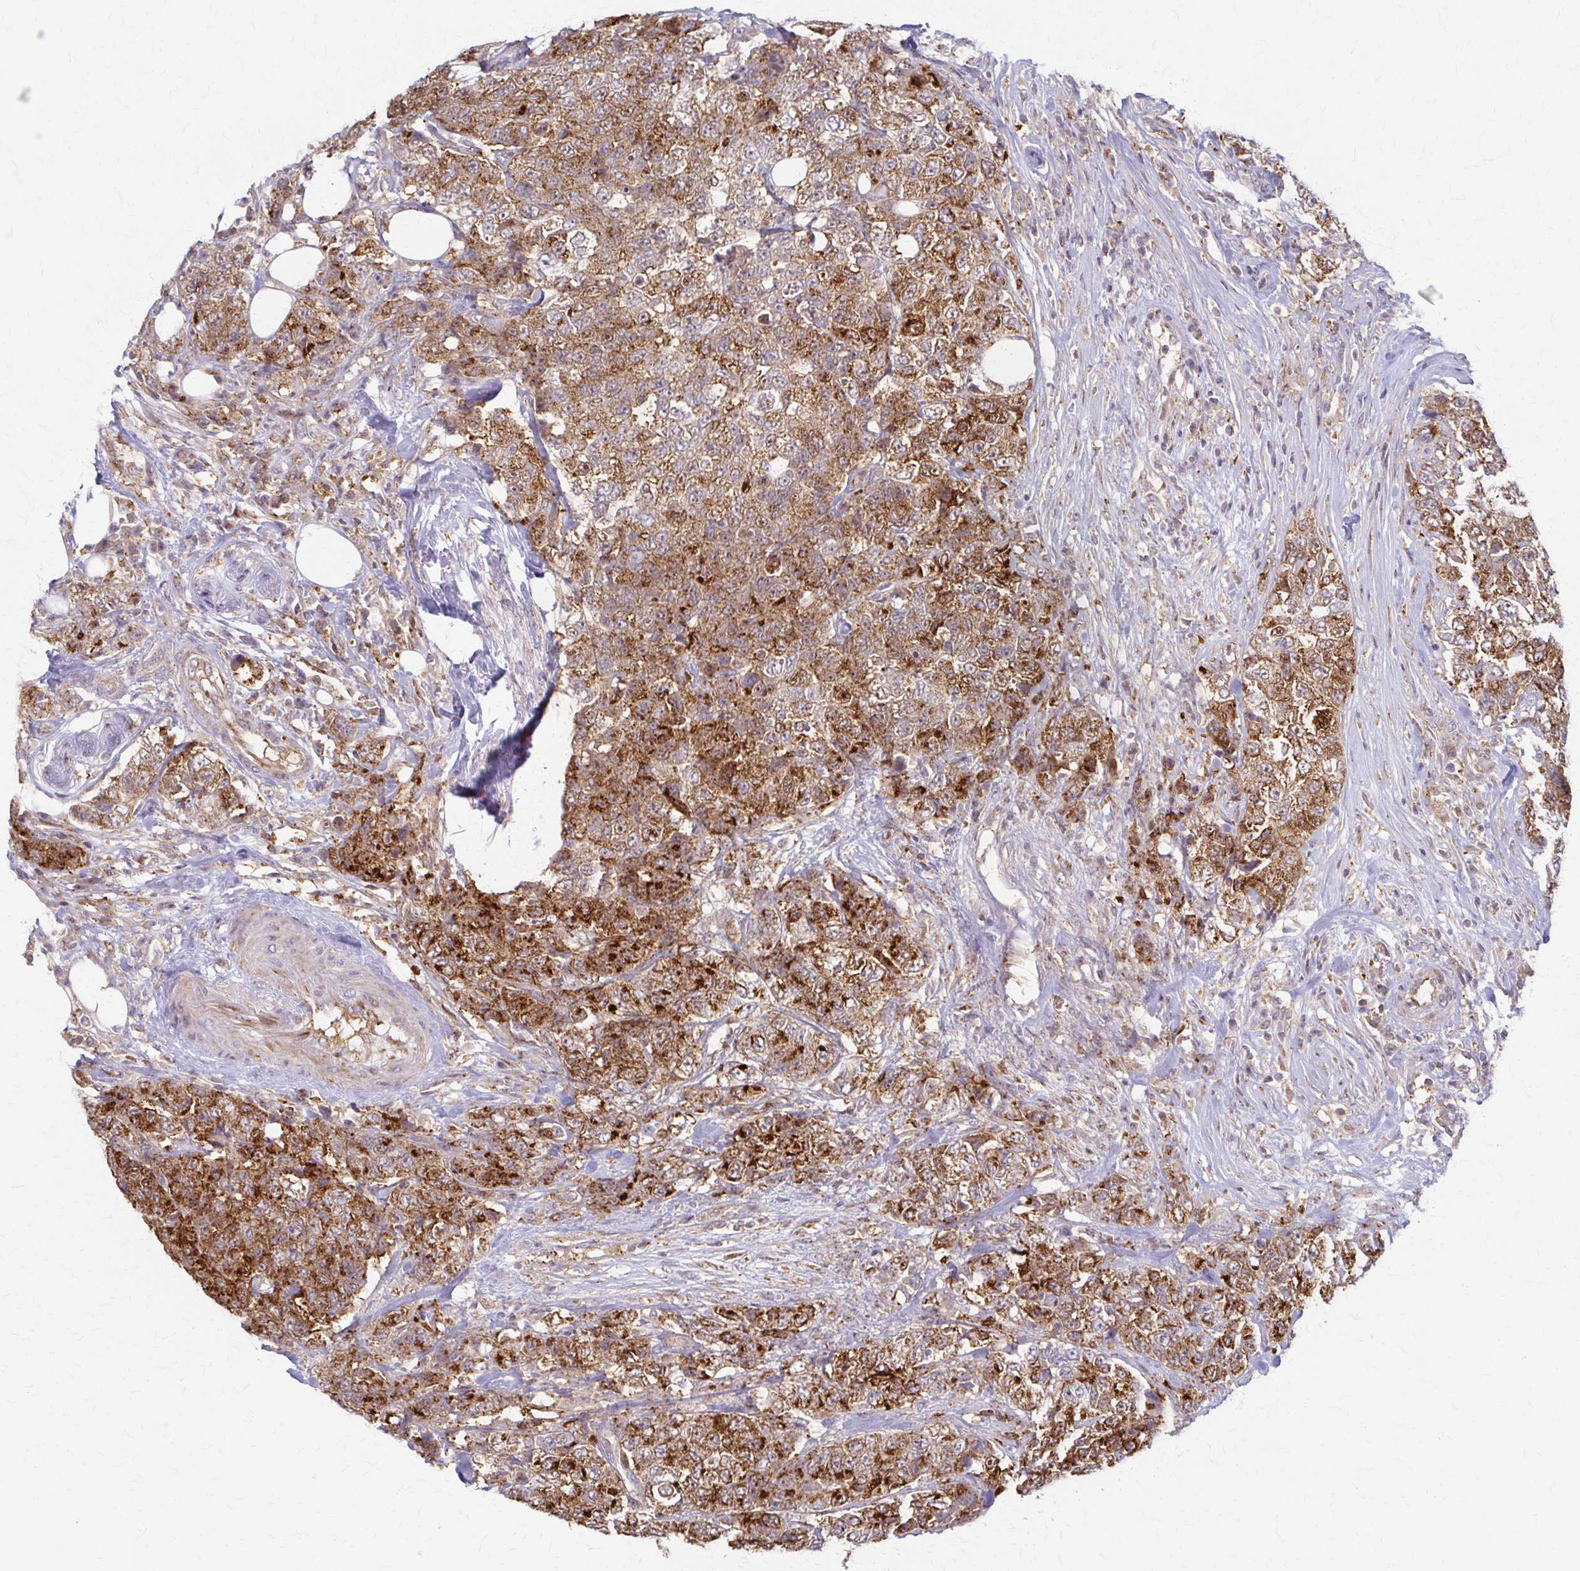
{"staining": {"intensity": "strong", "quantity": ">75%", "location": "cytoplasmic/membranous"}, "tissue": "urothelial cancer", "cell_type": "Tumor cells", "image_type": "cancer", "snomed": [{"axis": "morphology", "description": "Urothelial carcinoma, High grade"}, {"axis": "topography", "description": "Urinary bladder"}], "caption": "This is a photomicrograph of immunohistochemistry staining of urothelial cancer, which shows strong staining in the cytoplasmic/membranous of tumor cells.", "gene": "ARHGAP35", "patient": {"sex": "female", "age": 78}}